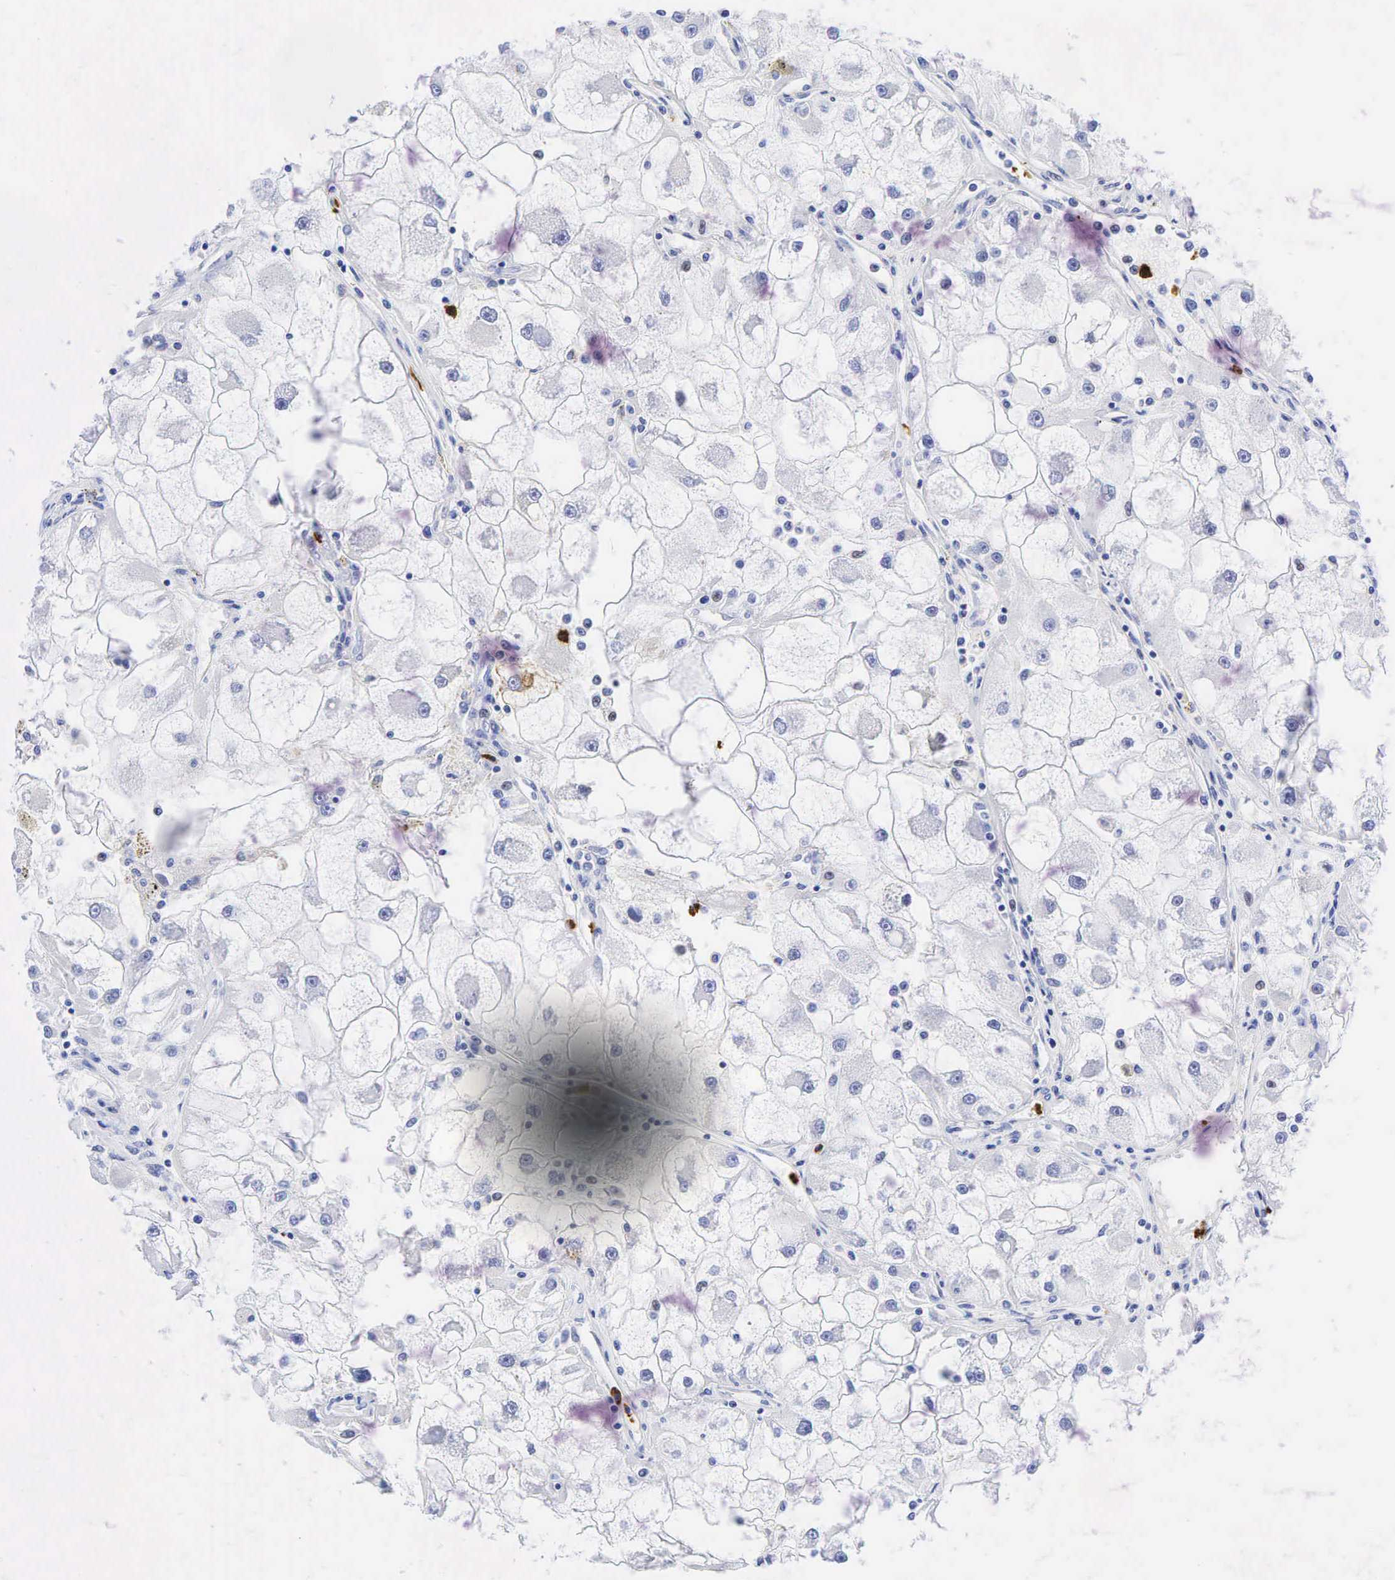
{"staining": {"intensity": "negative", "quantity": "none", "location": "none"}, "tissue": "renal cancer", "cell_type": "Tumor cells", "image_type": "cancer", "snomed": [{"axis": "morphology", "description": "Adenocarcinoma, NOS"}, {"axis": "topography", "description": "Kidney"}], "caption": "This is an immunohistochemistry (IHC) photomicrograph of human renal cancer. There is no positivity in tumor cells.", "gene": "FUT4", "patient": {"sex": "female", "age": 73}}